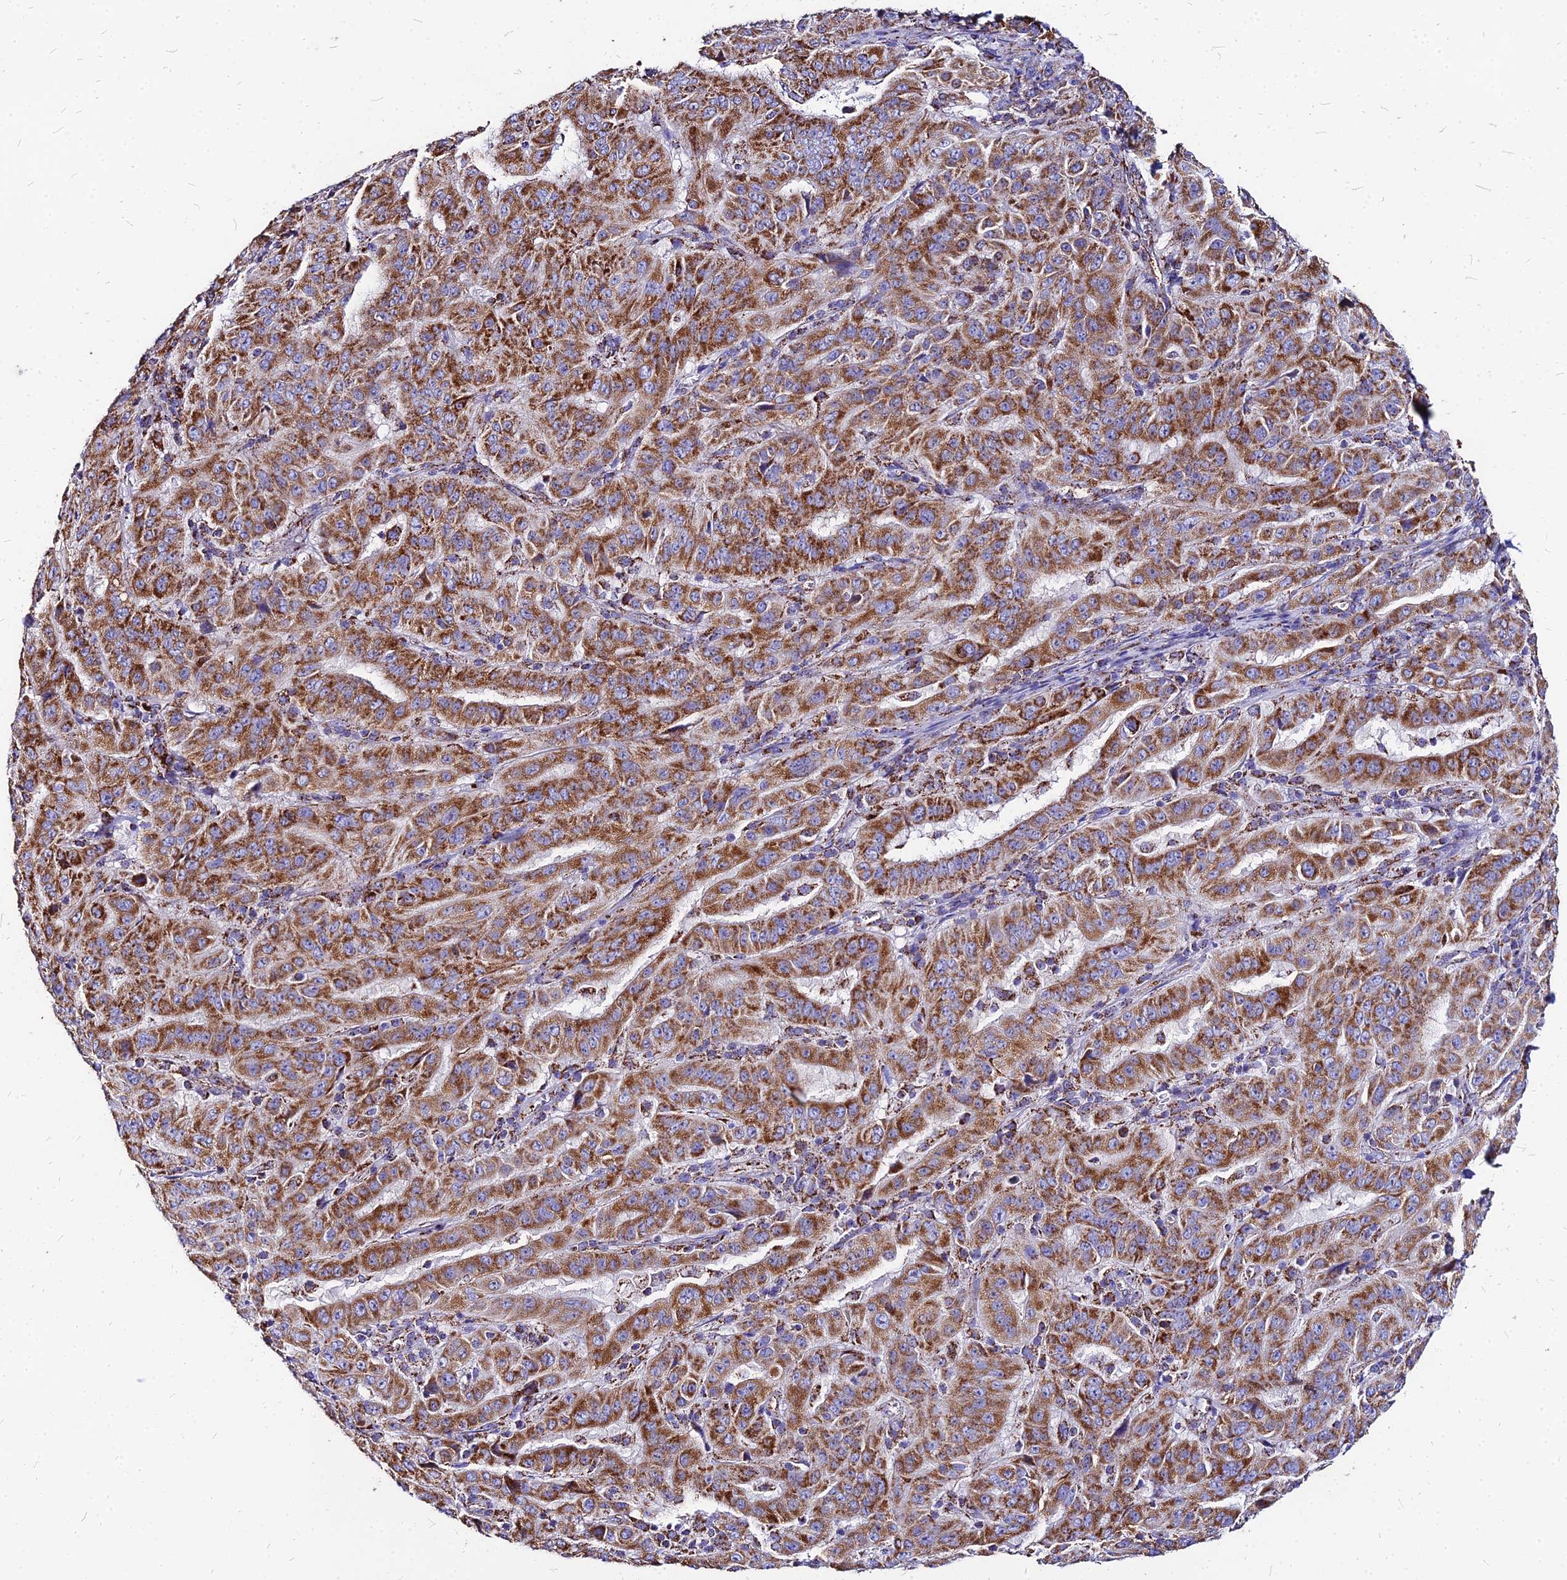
{"staining": {"intensity": "strong", "quantity": ">75%", "location": "cytoplasmic/membranous"}, "tissue": "pancreatic cancer", "cell_type": "Tumor cells", "image_type": "cancer", "snomed": [{"axis": "morphology", "description": "Adenocarcinoma, NOS"}, {"axis": "topography", "description": "Pancreas"}], "caption": "Immunohistochemical staining of pancreatic cancer (adenocarcinoma) demonstrates high levels of strong cytoplasmic/membranous protein positivity in approximately >75% of tumor cells. The protein is stained brown, and the nuclei are stained in blue (DAB (3,3'-diaminobenzidine) IHC with brightfield microscopy, high magnification).", "gene": "DLD", "patient": {"sex": "male", "age": 63}}